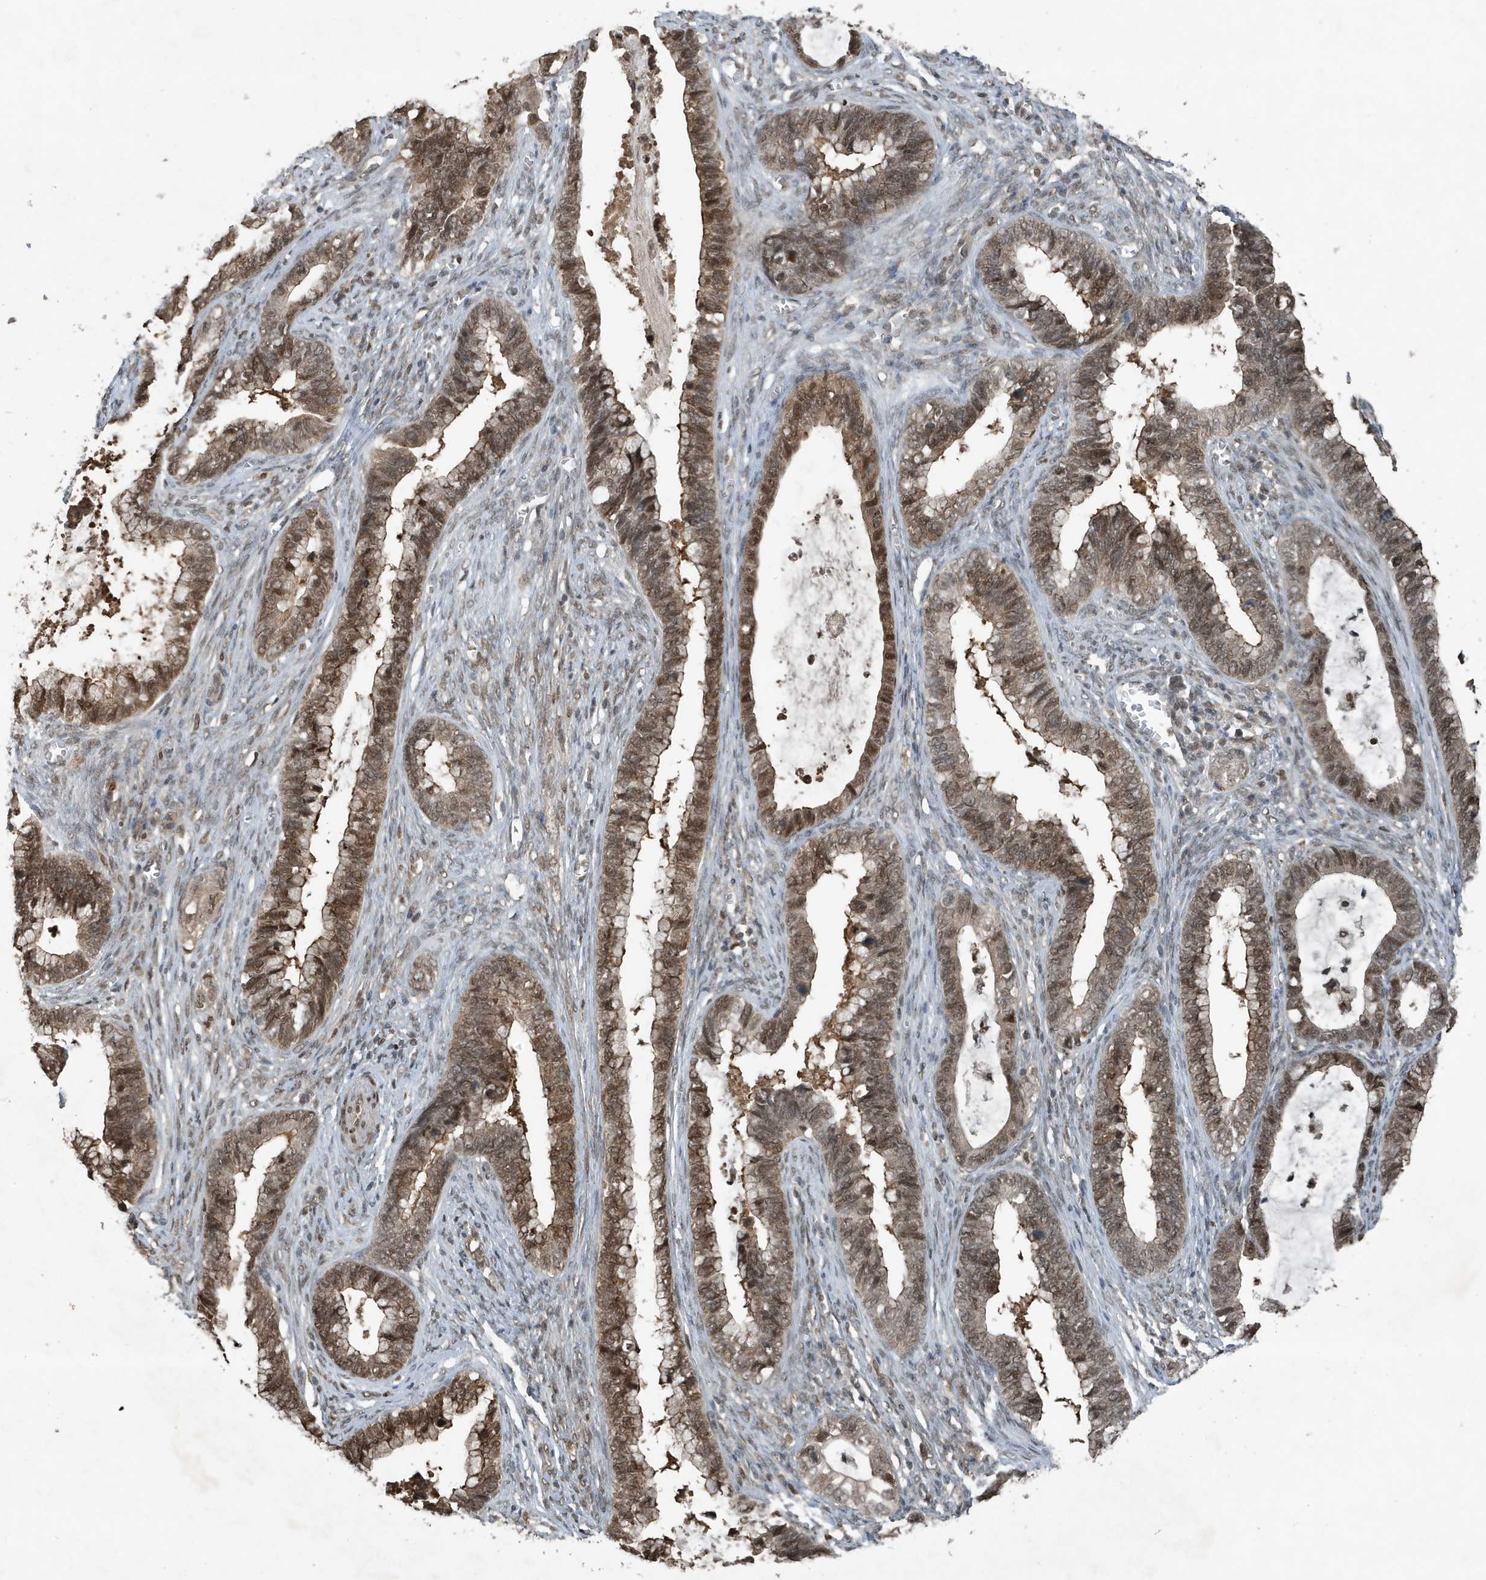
{"staining": {"intensity": "moderate", "quantity": ">75%", "location": "cytoplasmic/membranous,nuclear"}, "tissue": "cervical cancer", "cell_type": "Tumor cells", "image_type": "cancer", "snomed": [{"axis": "morphology", "description": "Adenocarcinoma, NOS"}, {"axis": "topography", "description": "Cervix"}], "caption": "The micrograph shows immunohistochemical staining of cervical adenocarcinoma. There is moderate cytoplasmic/membranous and nuclear positivity is present in approximately >75% of tumor cells.", "gene": "HSPA1A", "patient": {"sex": "female", "age": 44}}